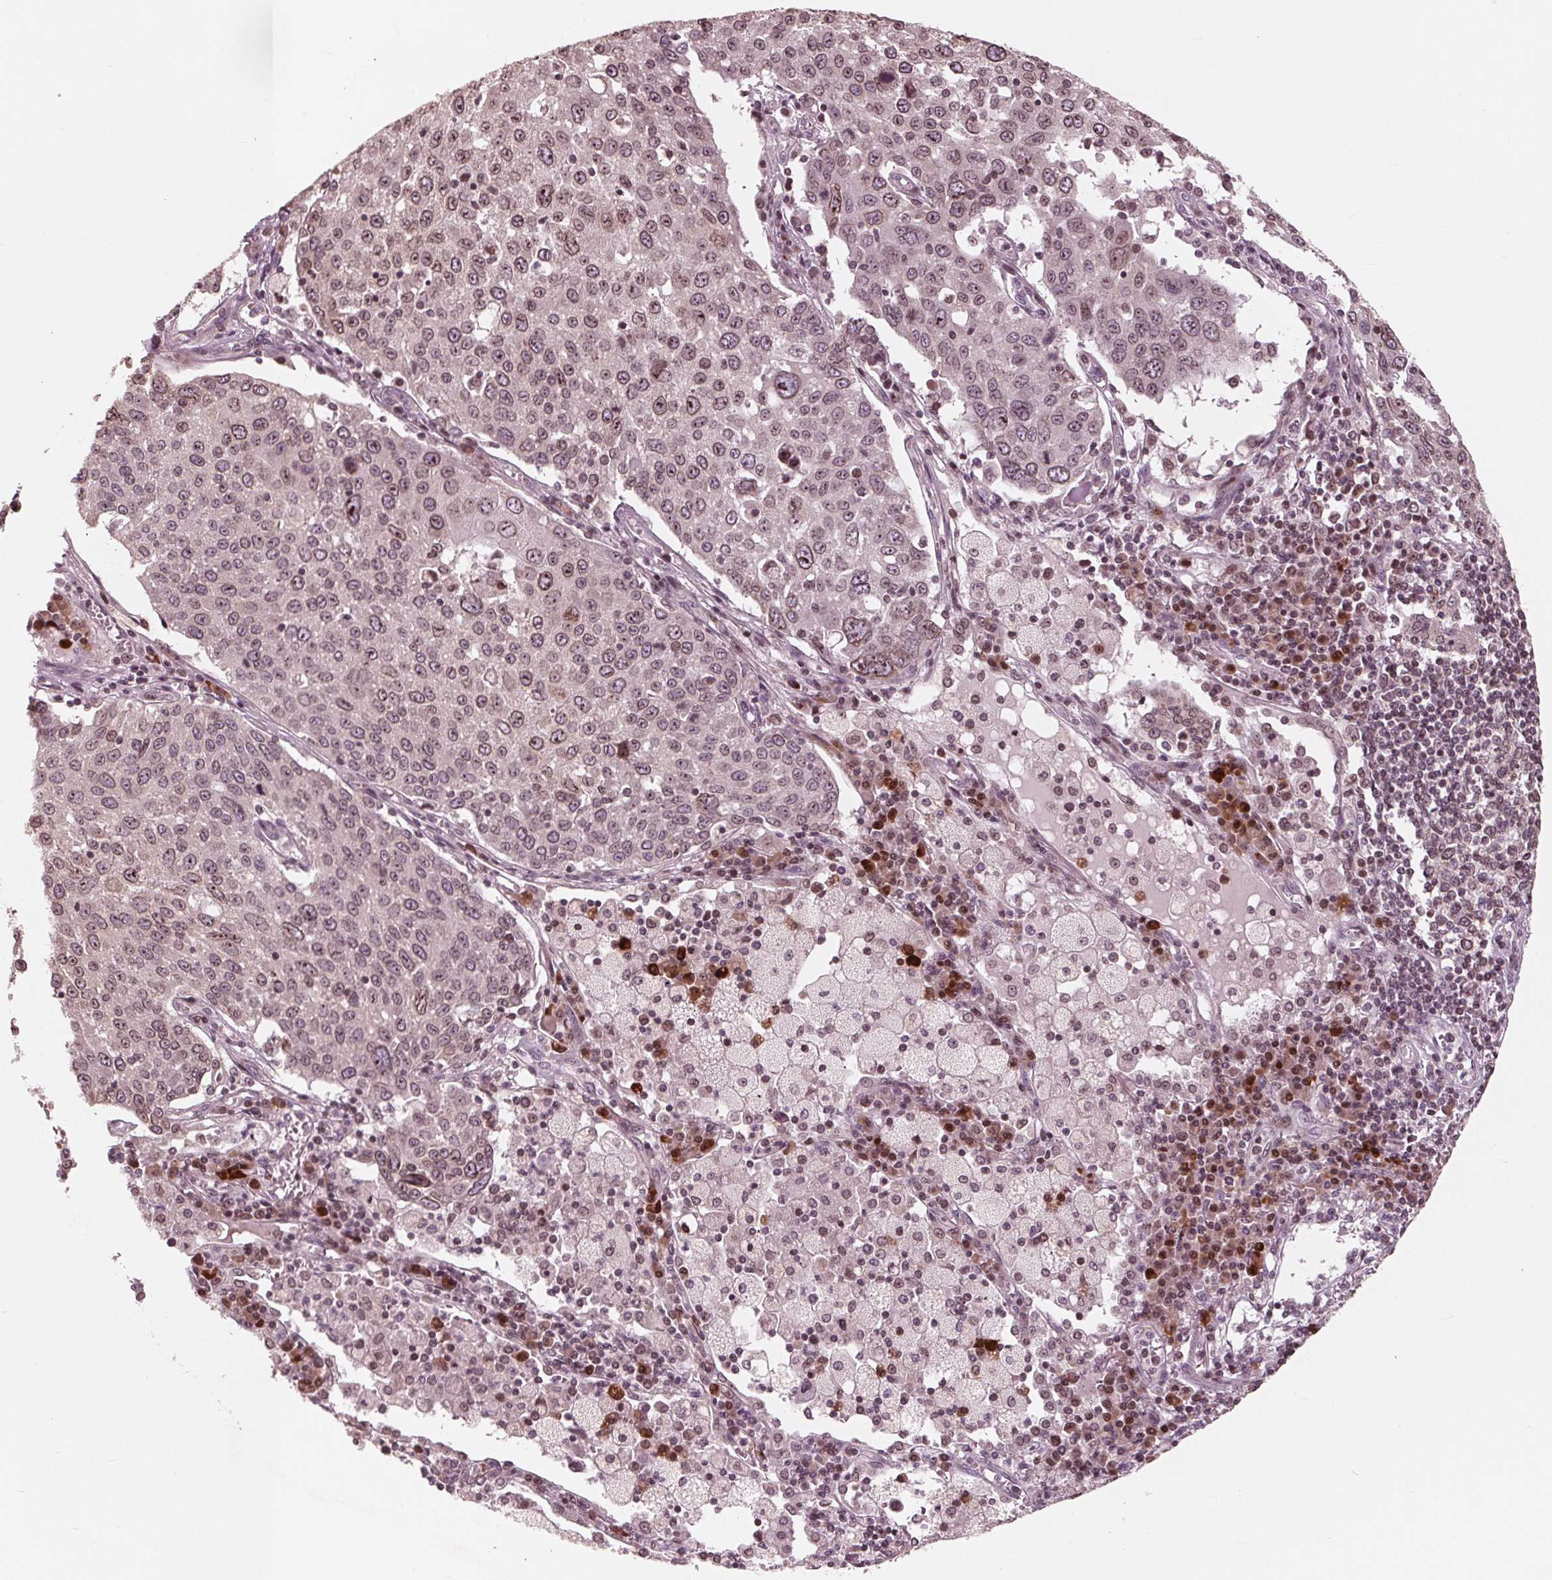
{"staining": {"intensity": "moderate", "quantity": ">75%", "location": "cytoplasmic/membranous,nuclear"}, "tissue": "lung cancer", "cell_type": "Tumor cells", "image_type": "cancer", "snomed": [{"axis": "morphology", "description": "Squamous cell carcinoma, NOS"}, {"axis": "topography", "description": "Lung"}], "caption": "About >75% of tumor cells in lung squamous cell carcinoma show moderate cytoplasmic/membranous and nuclear protein staining as visualized by brown immunohistochemical staining.", "gene": "NUP210", "patient": {"sex": "male", "age": 65}}